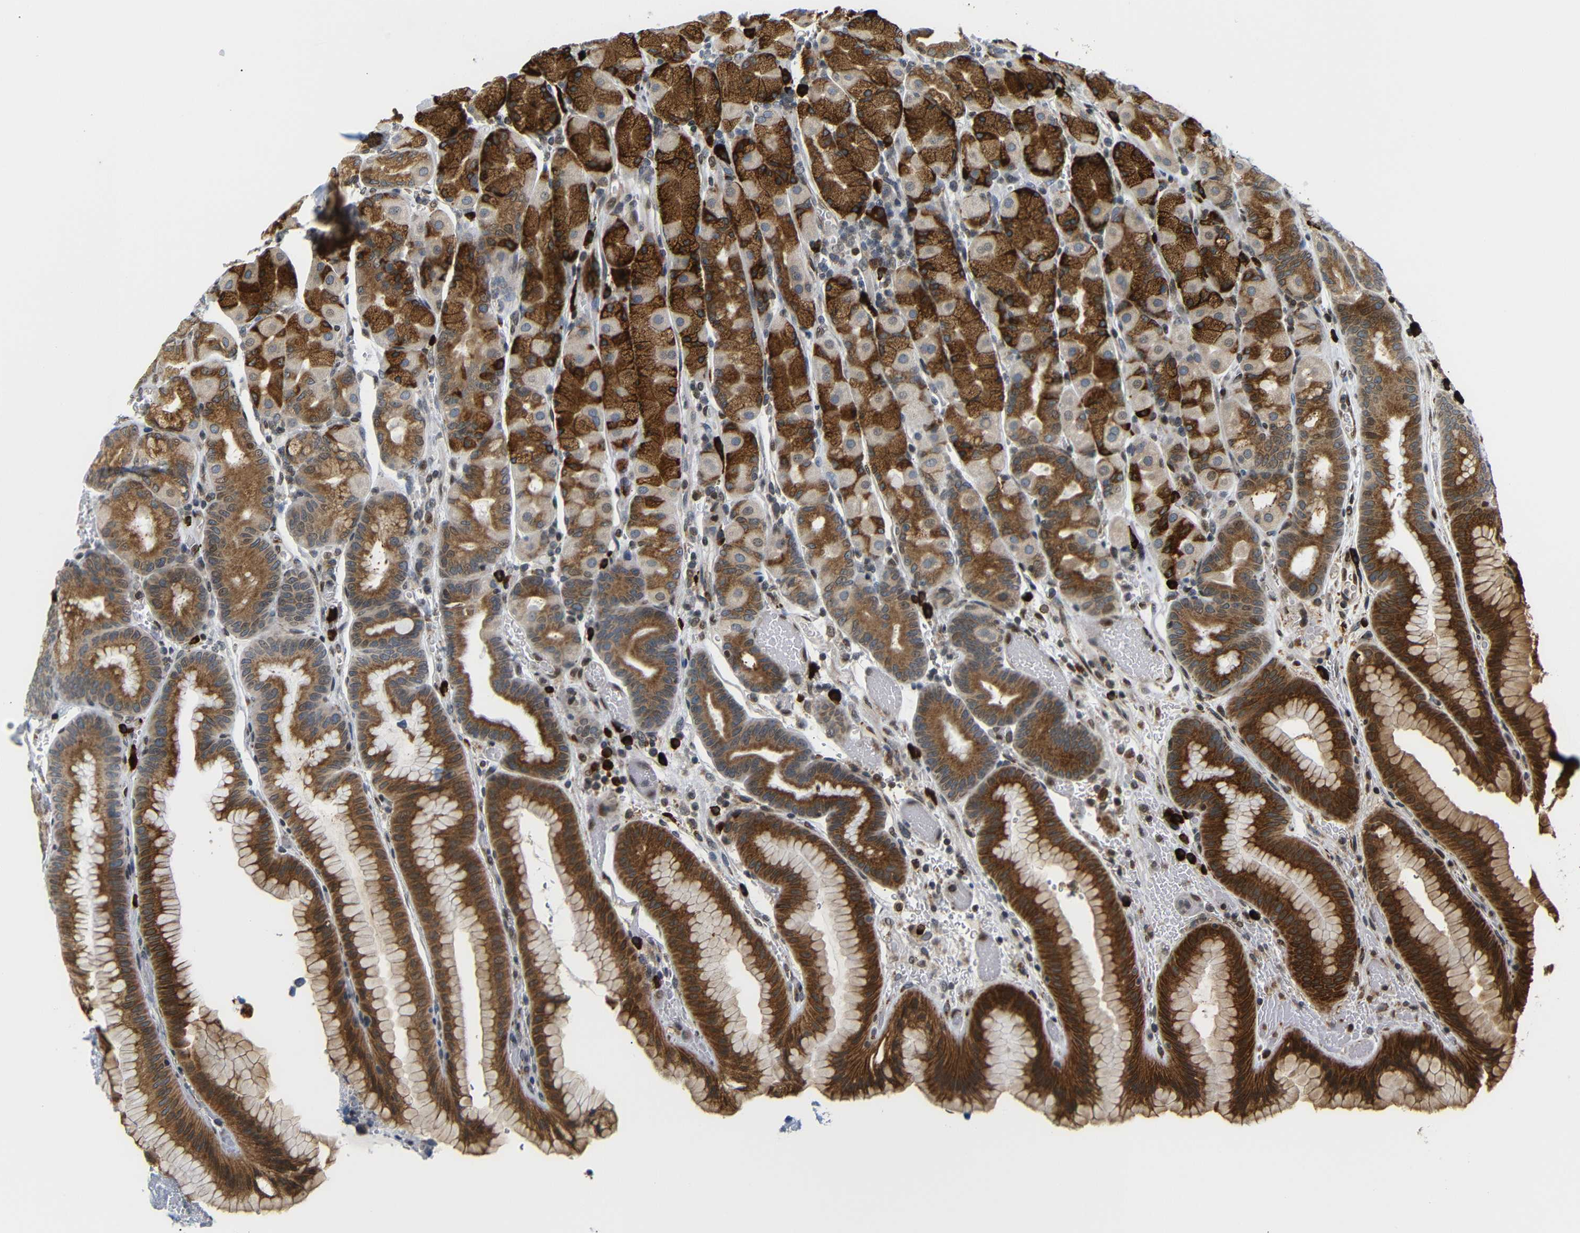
{"staining": {"intensity": "strong", "quantity": ">75%", "location": "cytoplasmic/membranous"}, "tissue": "stomach", "cell_type": "Glandular cells", "image_type": "normal", "snomed": [{"axis": "morphology", "description": "Normal tissue, NOS"}, {"axis": "morphology", "description": "Carcinoid, malignant, NOS"}, {"axis": "topography", "description": "Stomach, upper"}], "caption": "Protein staining displays strong cytoplasmic/membranous staining in approximately >75% of glandular cells in unremarkable stomach.", "gene": "SPCS2", "patient": {"sex": "male", "age": 39}}